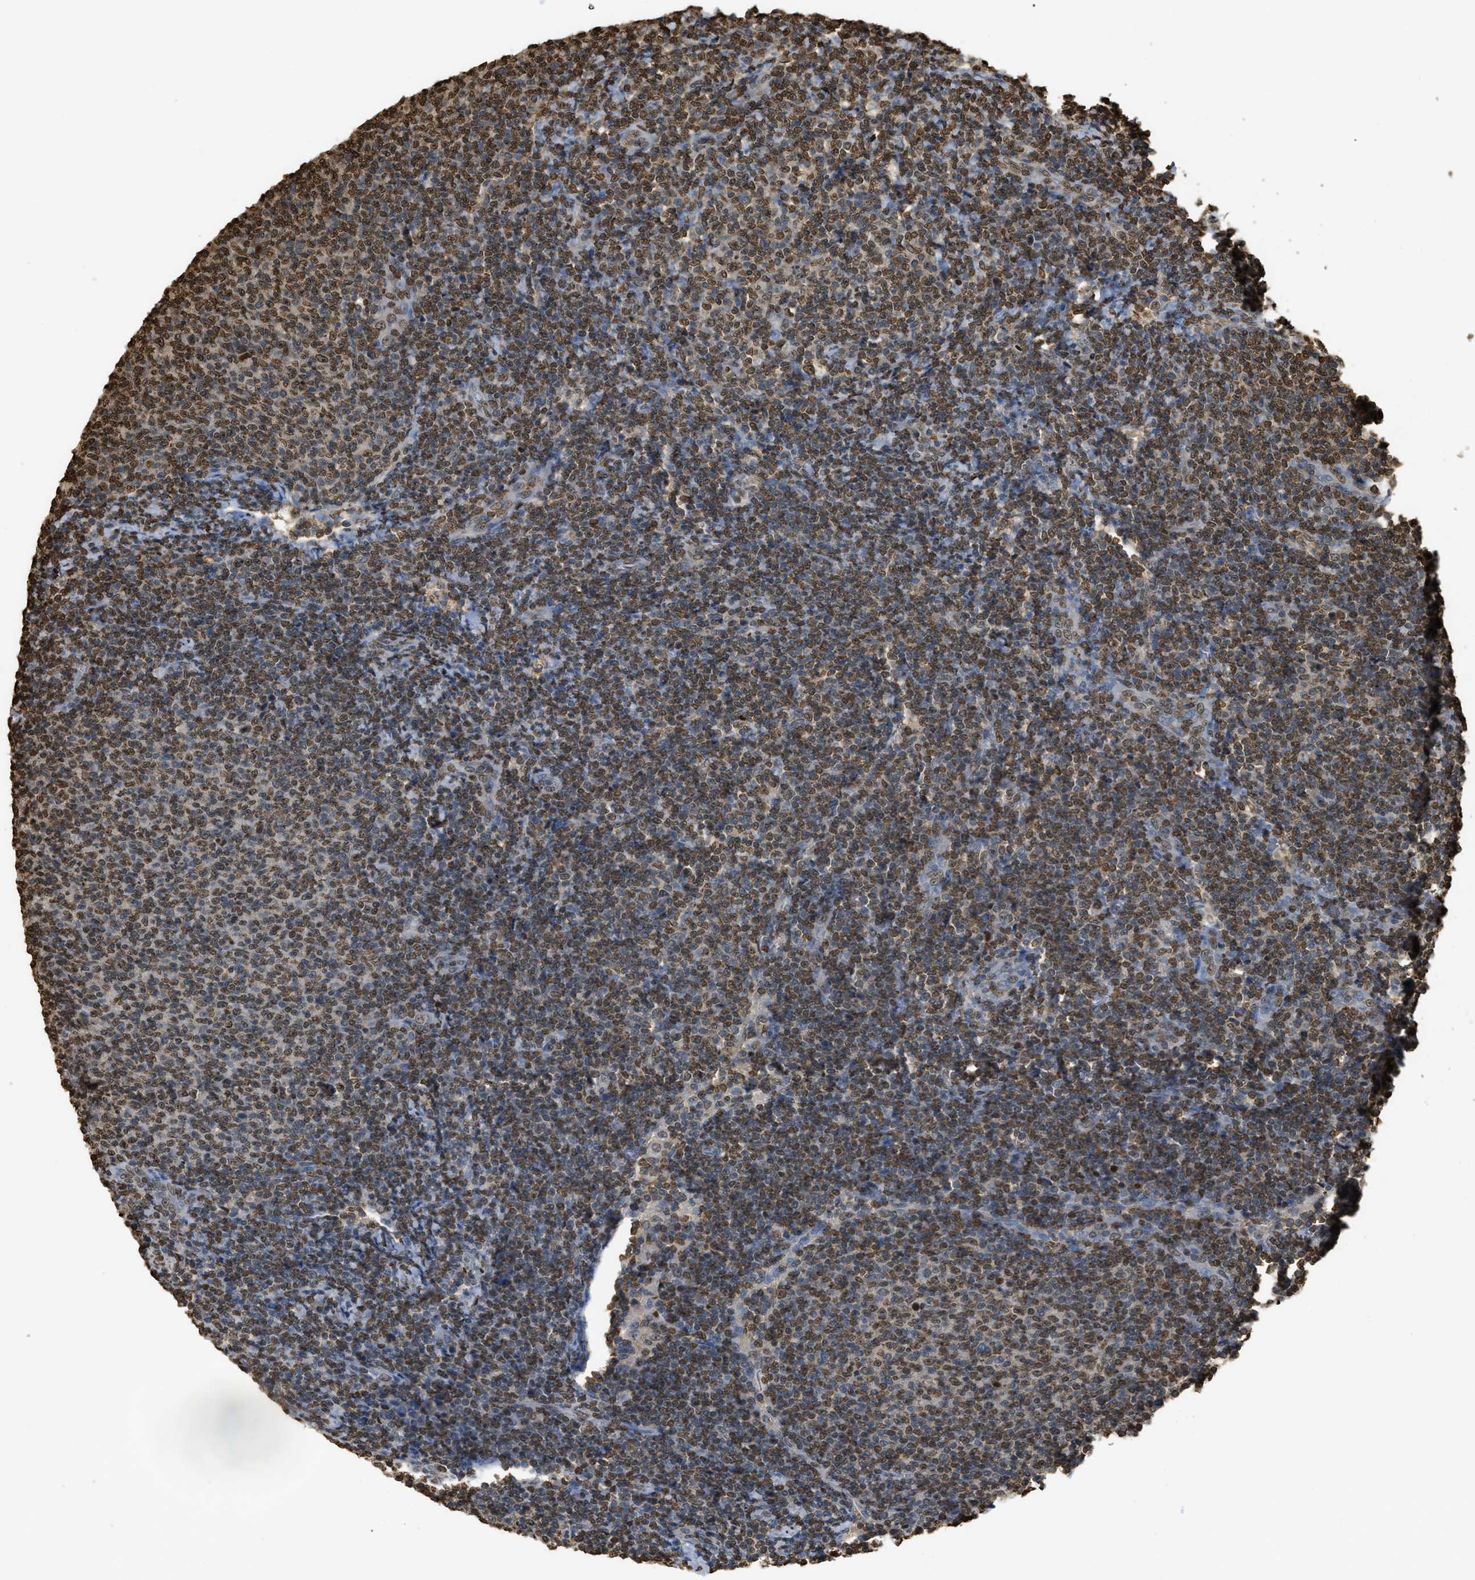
{"staining": {"intensity": "strong", "quantity": "25%-75%", "location": "nuclear"}, "tissue": "lymphoma", "cell_type": "Tumor cells", "image_type": "cancer", "snomed": [{"axis": "morphology", "description": "Malignant lymphoma, non-Hodgkin's type, Low grade"}, {"axis": "topography", "description": "Lymph node"}], "caption": "Low-grade malignant lymphoma, non-Hodgkin's type stained with DAB IHC shows high levels of strong nuclear staining in approximately 25%-75% of tumor cells.", "gene": "NR5A2", "patient": {"sex": "male", "age": 66}}